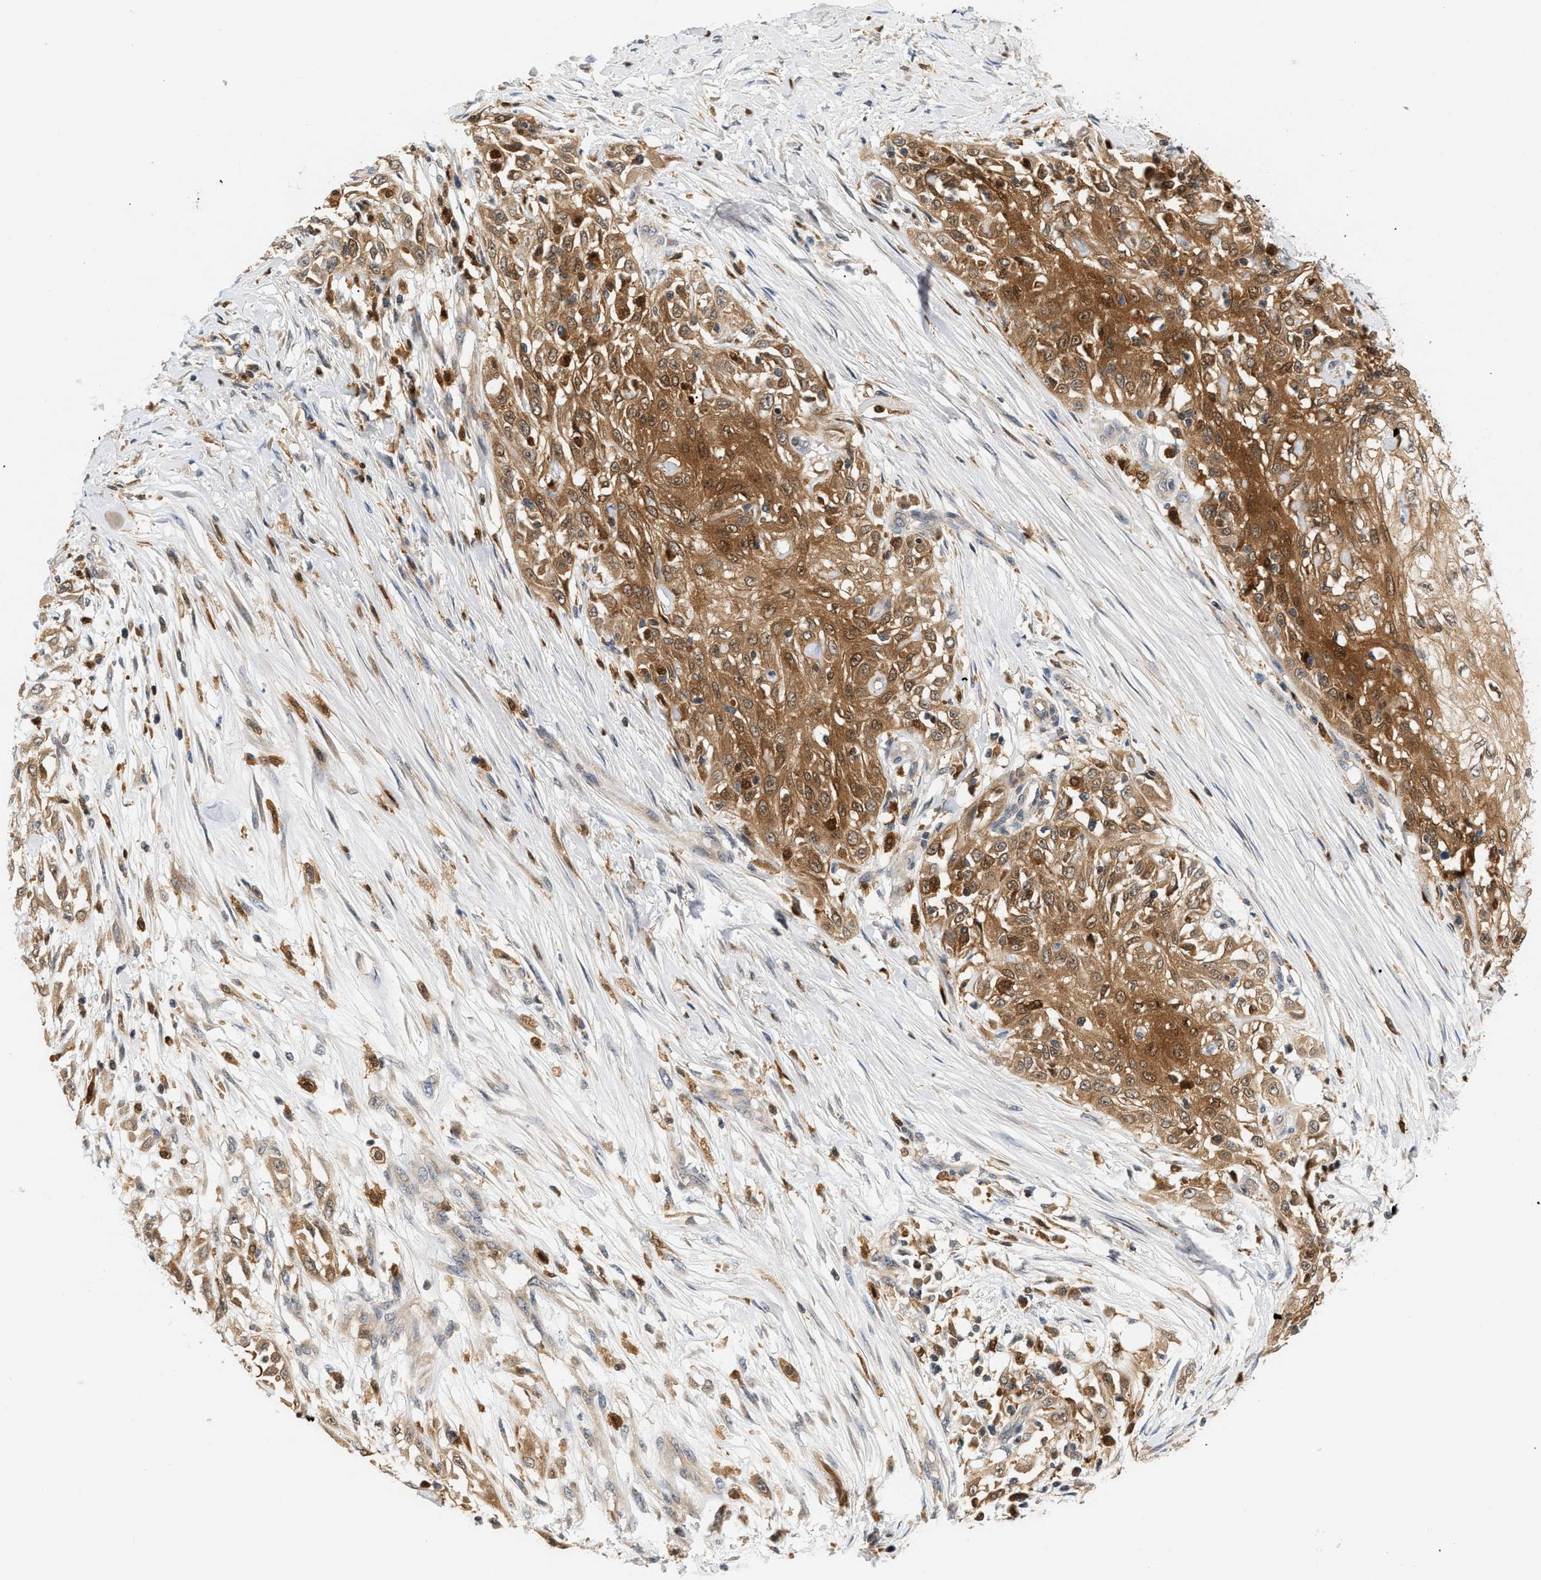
{"staining": {"intensity": "strong", "quantity": ">75%", "location": "cytoplasmic/membranous"}, "tissue": "skin cancer", "cell_type": "Tumor cells", "image_type": "cancer", "snomed": [{"axis": "morphology", "description": "Squamous cell carcinoma, NOS"}, {"axis": "morphology", "description": "Squamous cell carcinoma, metastatic, NOS"}, {"axis": "topography", "description": "Skin"}, {"axis": "topography", "description": "Lymph node"}], "caption": "Skin cancer tissue shows strong cytoplasmic/membranous staining in about >75% of tumor cells, visualized by immunohistochemistry. (DAB IHC with brightfield microscopy, high magnification).", "gene": "PYCARD", "patient": {"sex": "male", "age": 75}}